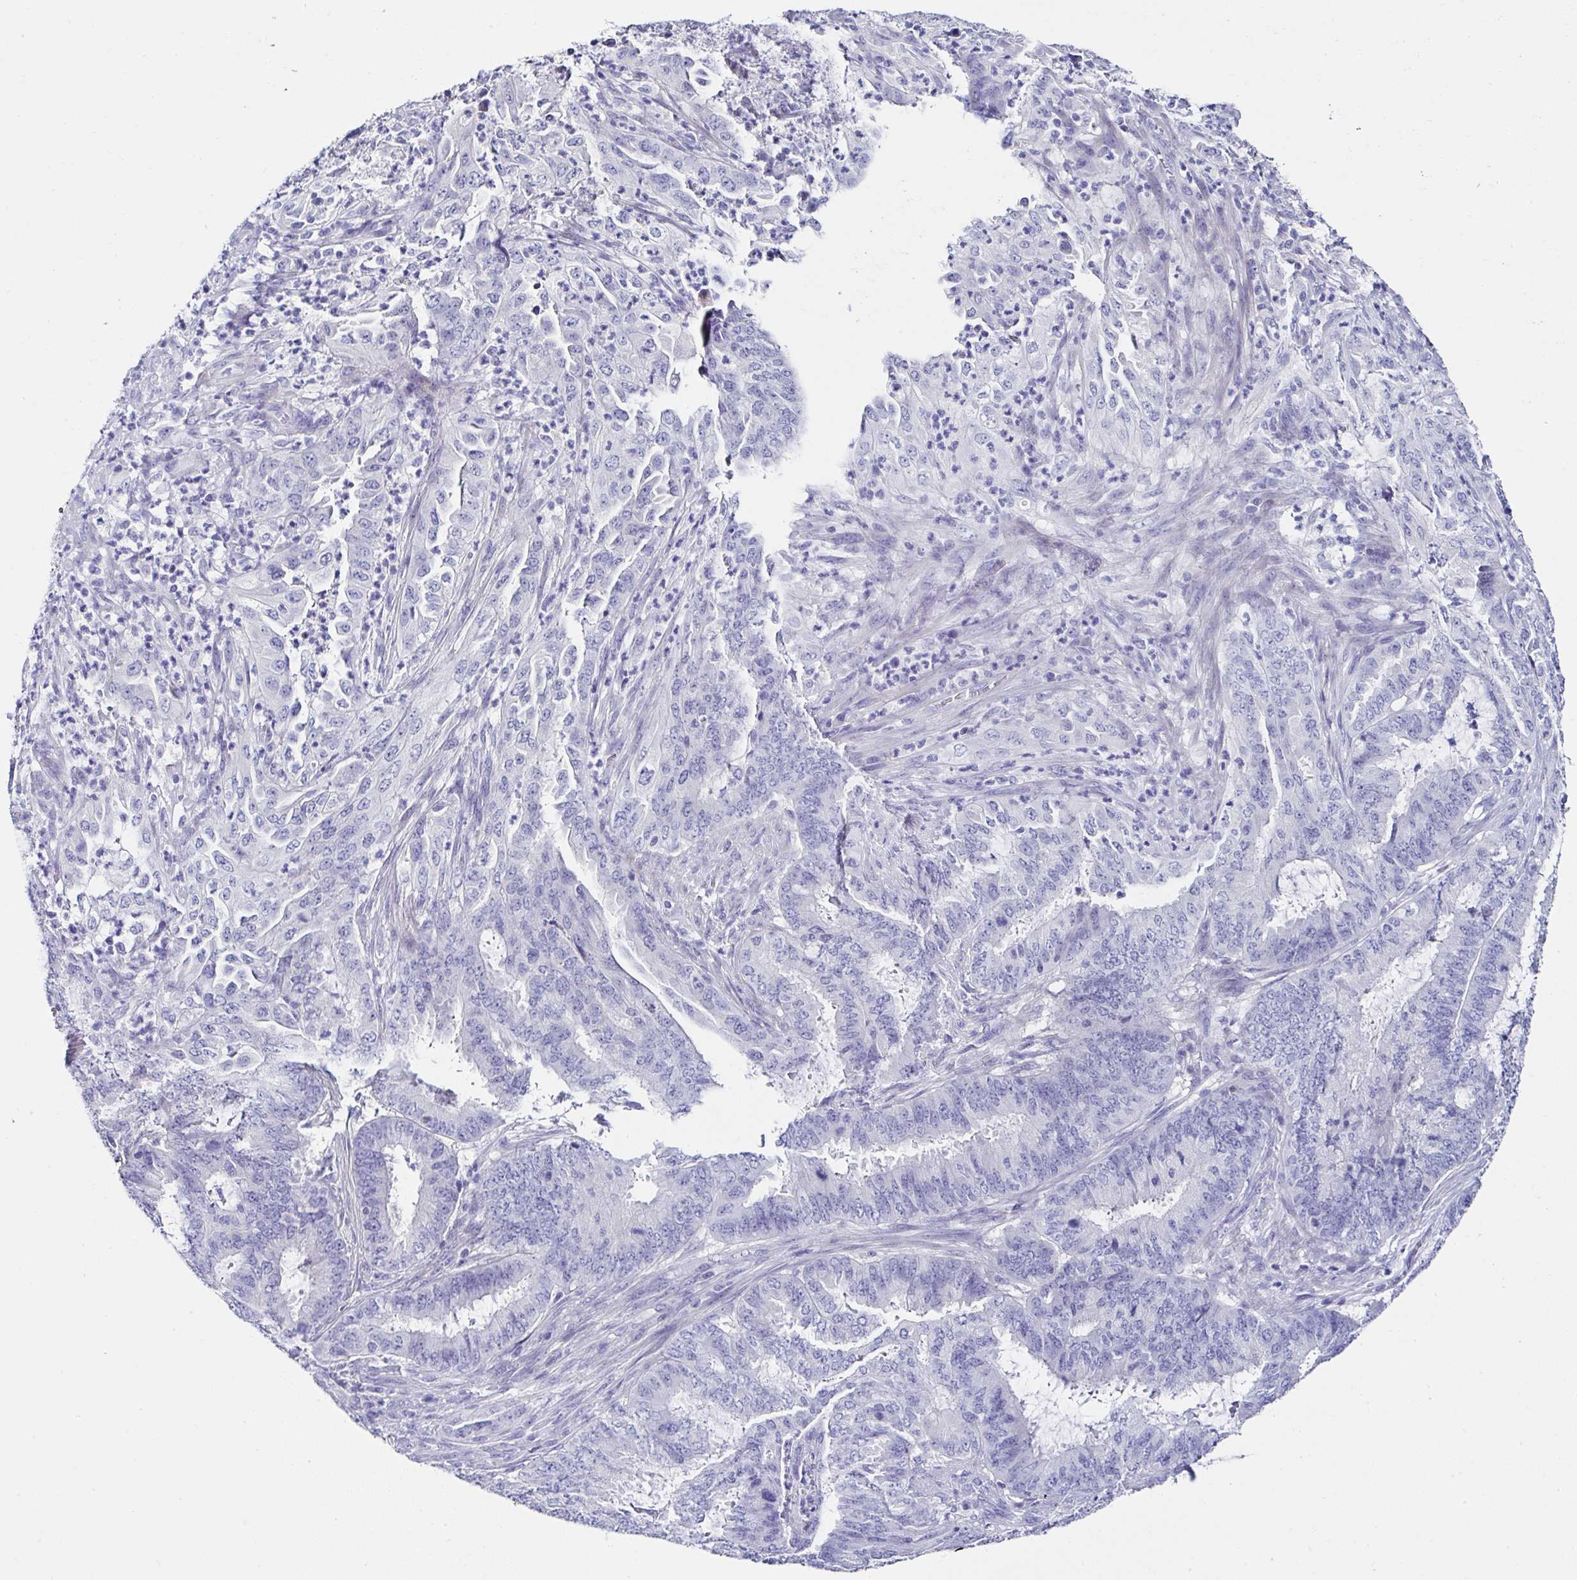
{"staining": {"intensity": "negative", "quantity": "none", "location": "none"}, "tissue": "endometrial cancer", "cell_type": "Tumor cells", "image_type": "cancer", "snomed": [{"axis": "morphology", "description": "Adenocarcinoma, NOS"}, {"axis": "topography", "description": "Endometrium"}], "caption": "Micrograph shows no significant protein staining in tumor cells of endometrial adenocarcinoma.", "gene": "UGT3A1", "patient": {"sex": "female", "age": 51}}